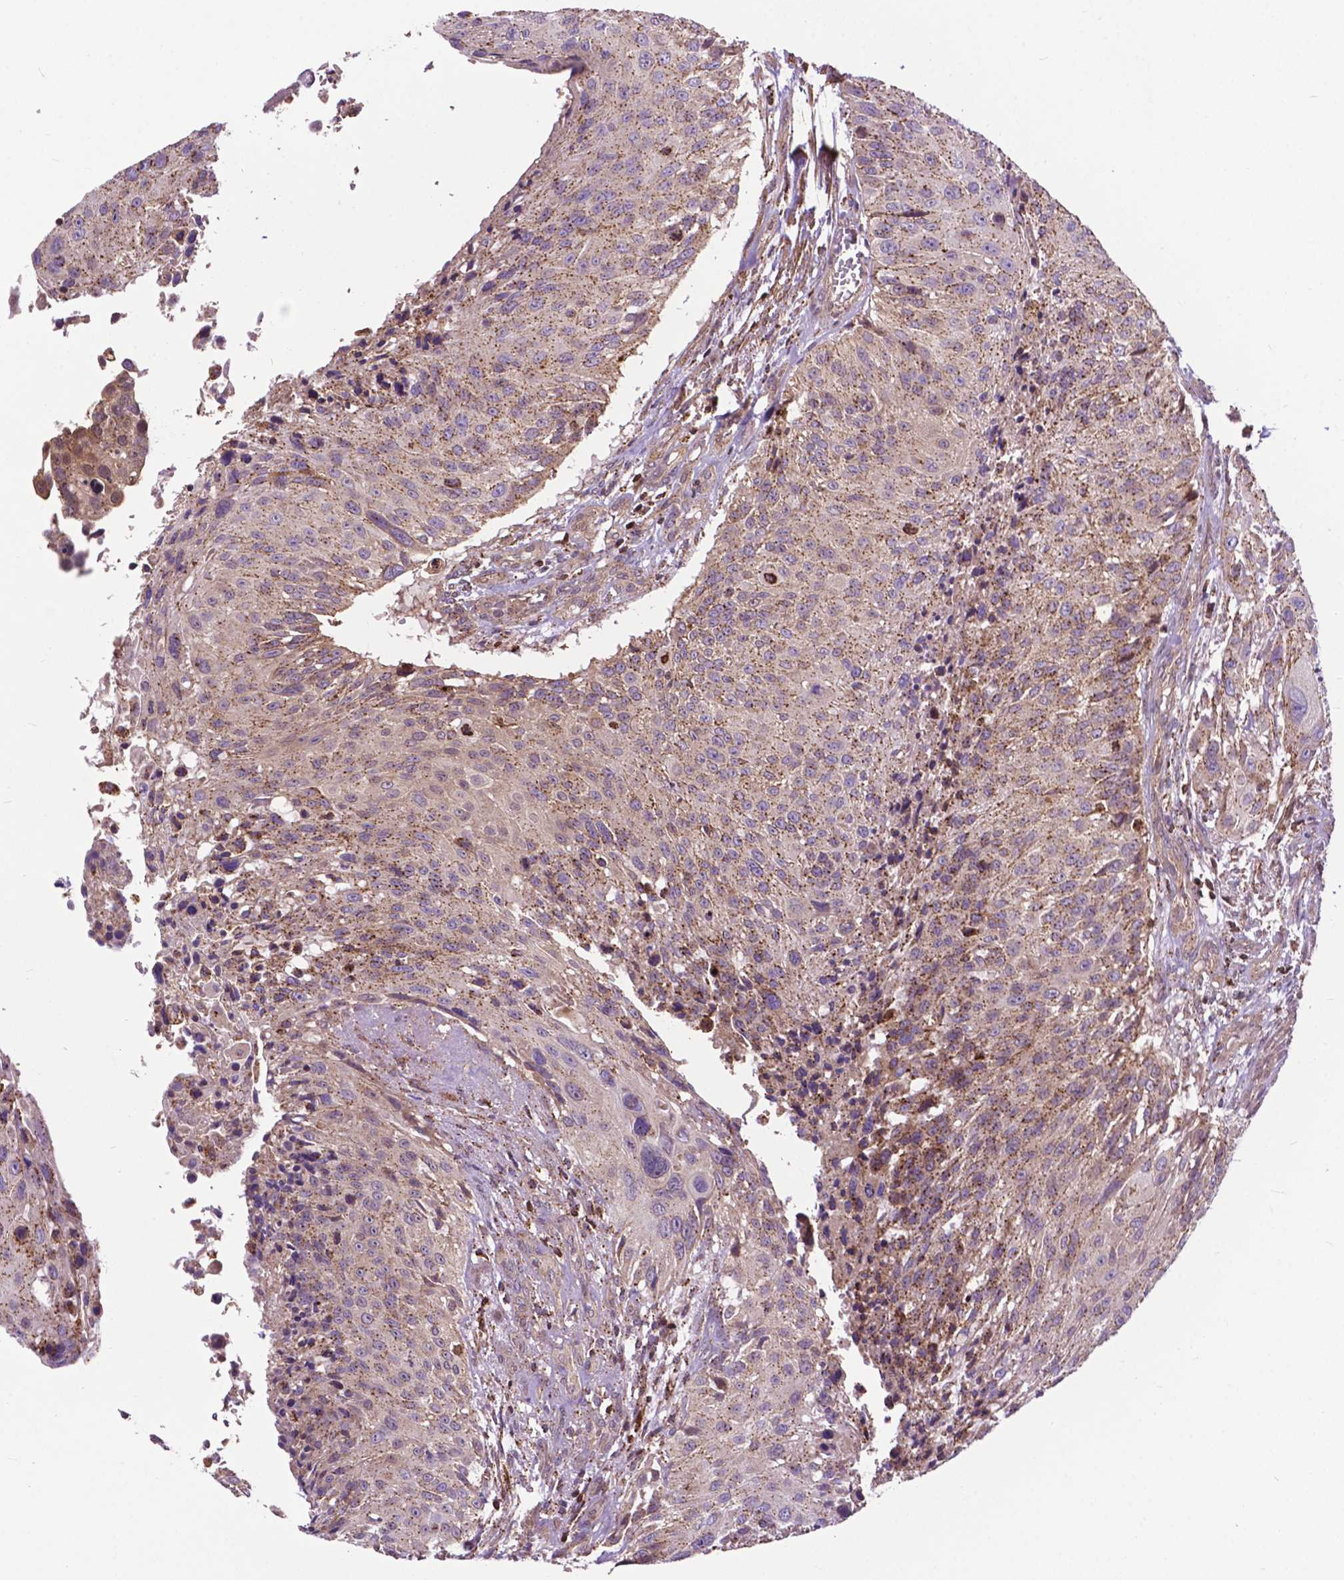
{"staining": {"intensity": "moderate", "quantity": ">75%", "location": "cytoplasmic/membranous"}, "tissue": "urothelial cancer", "cell_type": "Tumor cells", "image_type": "cancer", "snomed": [{"axis": "morphology", "description": "Urothelial carcinoma, NOS"}, {"axis": "topography", "description": "Urinary bladder"}], "caption": "Immunohistochemistry (IHC) (DAB (3,3'-diaminobenzidine)) staining of human urothelial cancer shows moderate cytoplasmic/membranous protein expression in about >75% of tumor cells.", "gene": "CHMP4A", "patient": {"sex": "male", "age": 55}}